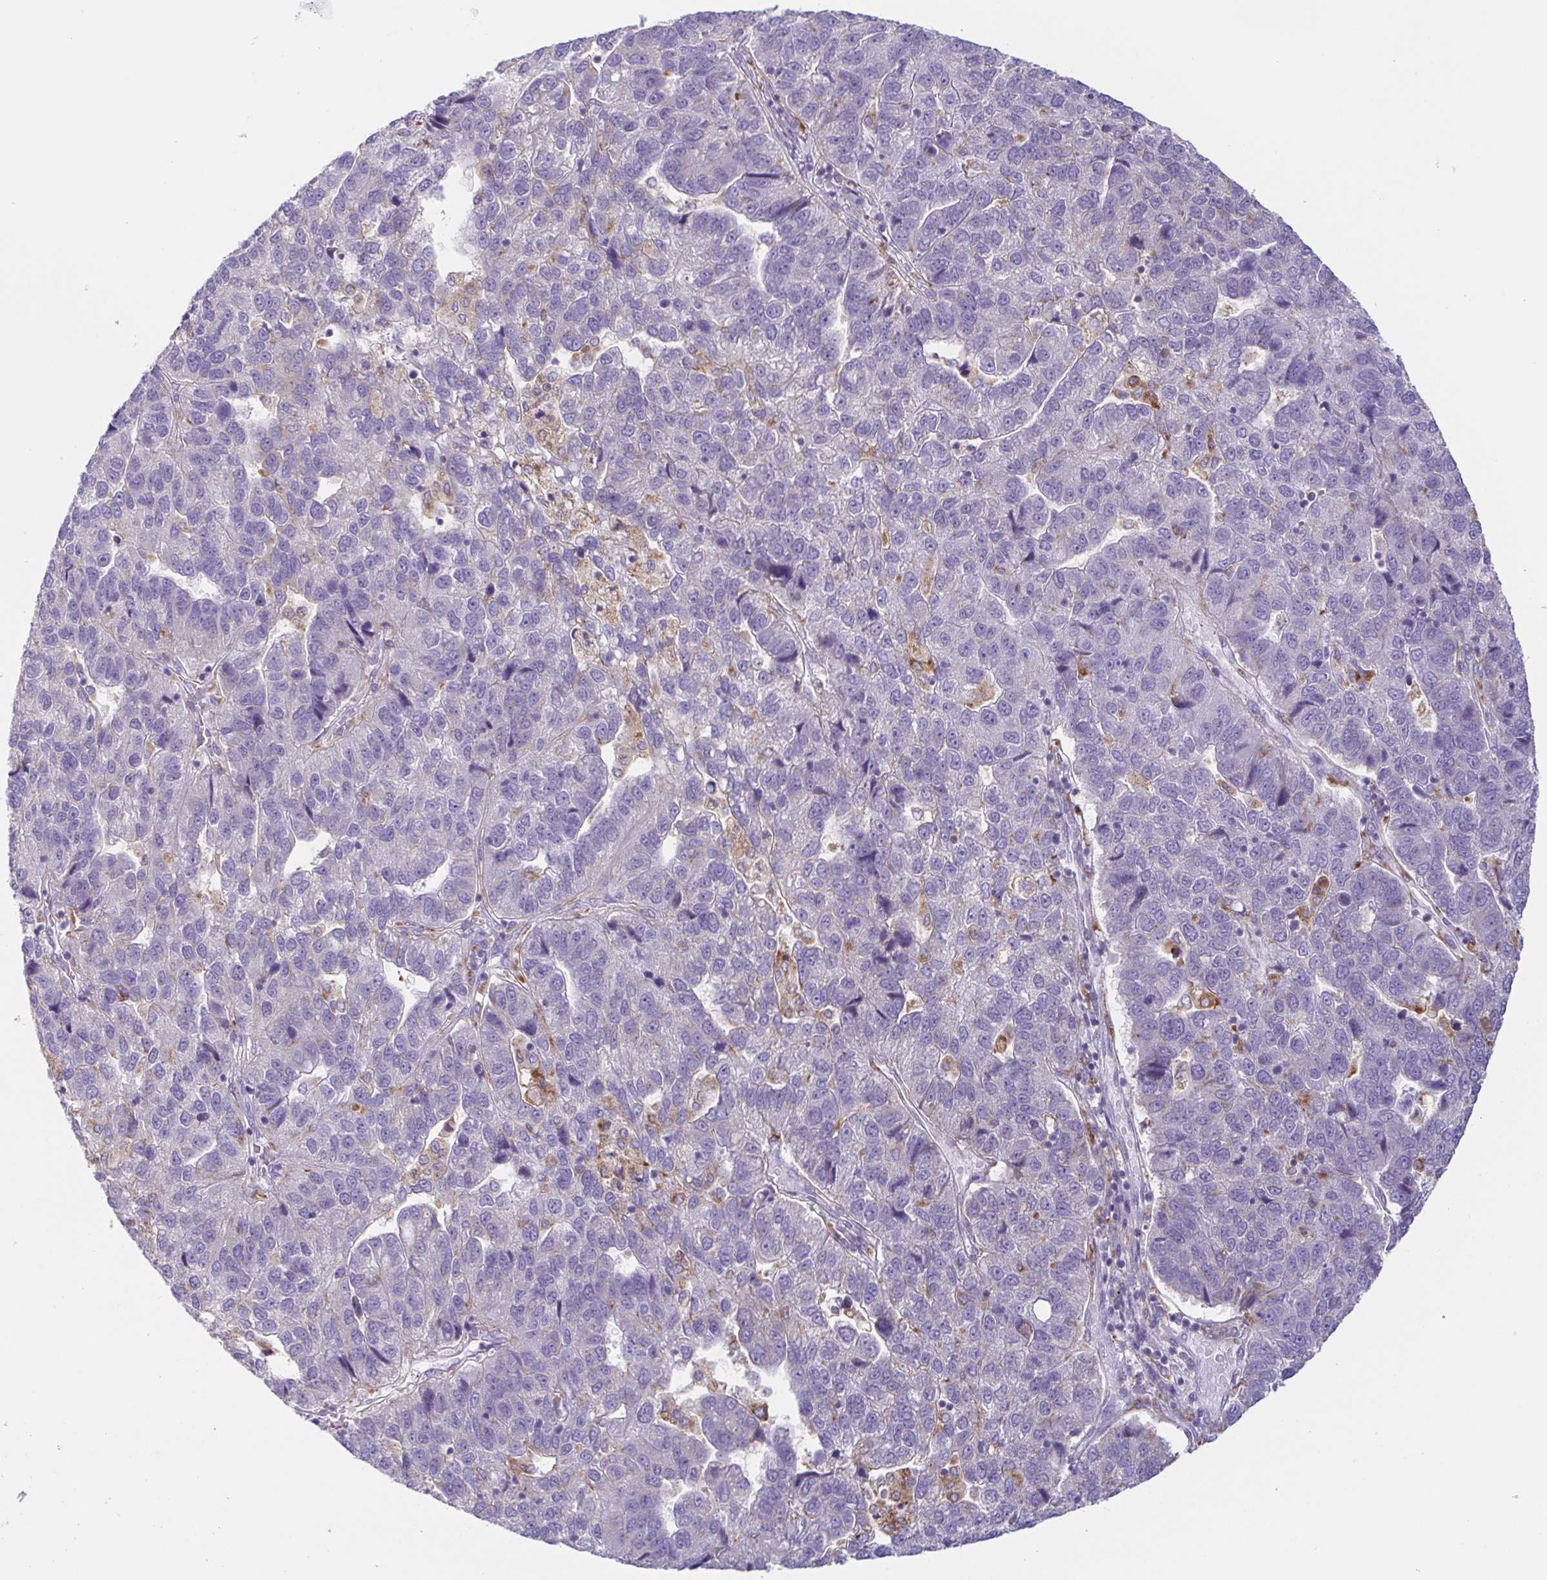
{"staining": {"intensity": "negative", "quantity": "none", "location": "none"}, "tissue": "pancreatic cancer", "cell_type": "Tumor cells", "image_type": "cancer", "snomed": [{"axis": "morphology", "description": "Adenocarcinoma, NOS"}, {"axis": "topography", "description": "Pancreas"}], "caption": "Immunohistochemistry (IHC) photomicrograph of pancreatic cancer (adenocarcinoma) stained for a protein (brown), which demonstrates no expression in tumor cells.", "gene": "ATP6V1G2", "patient": {"sex": "female", "age": 61}}